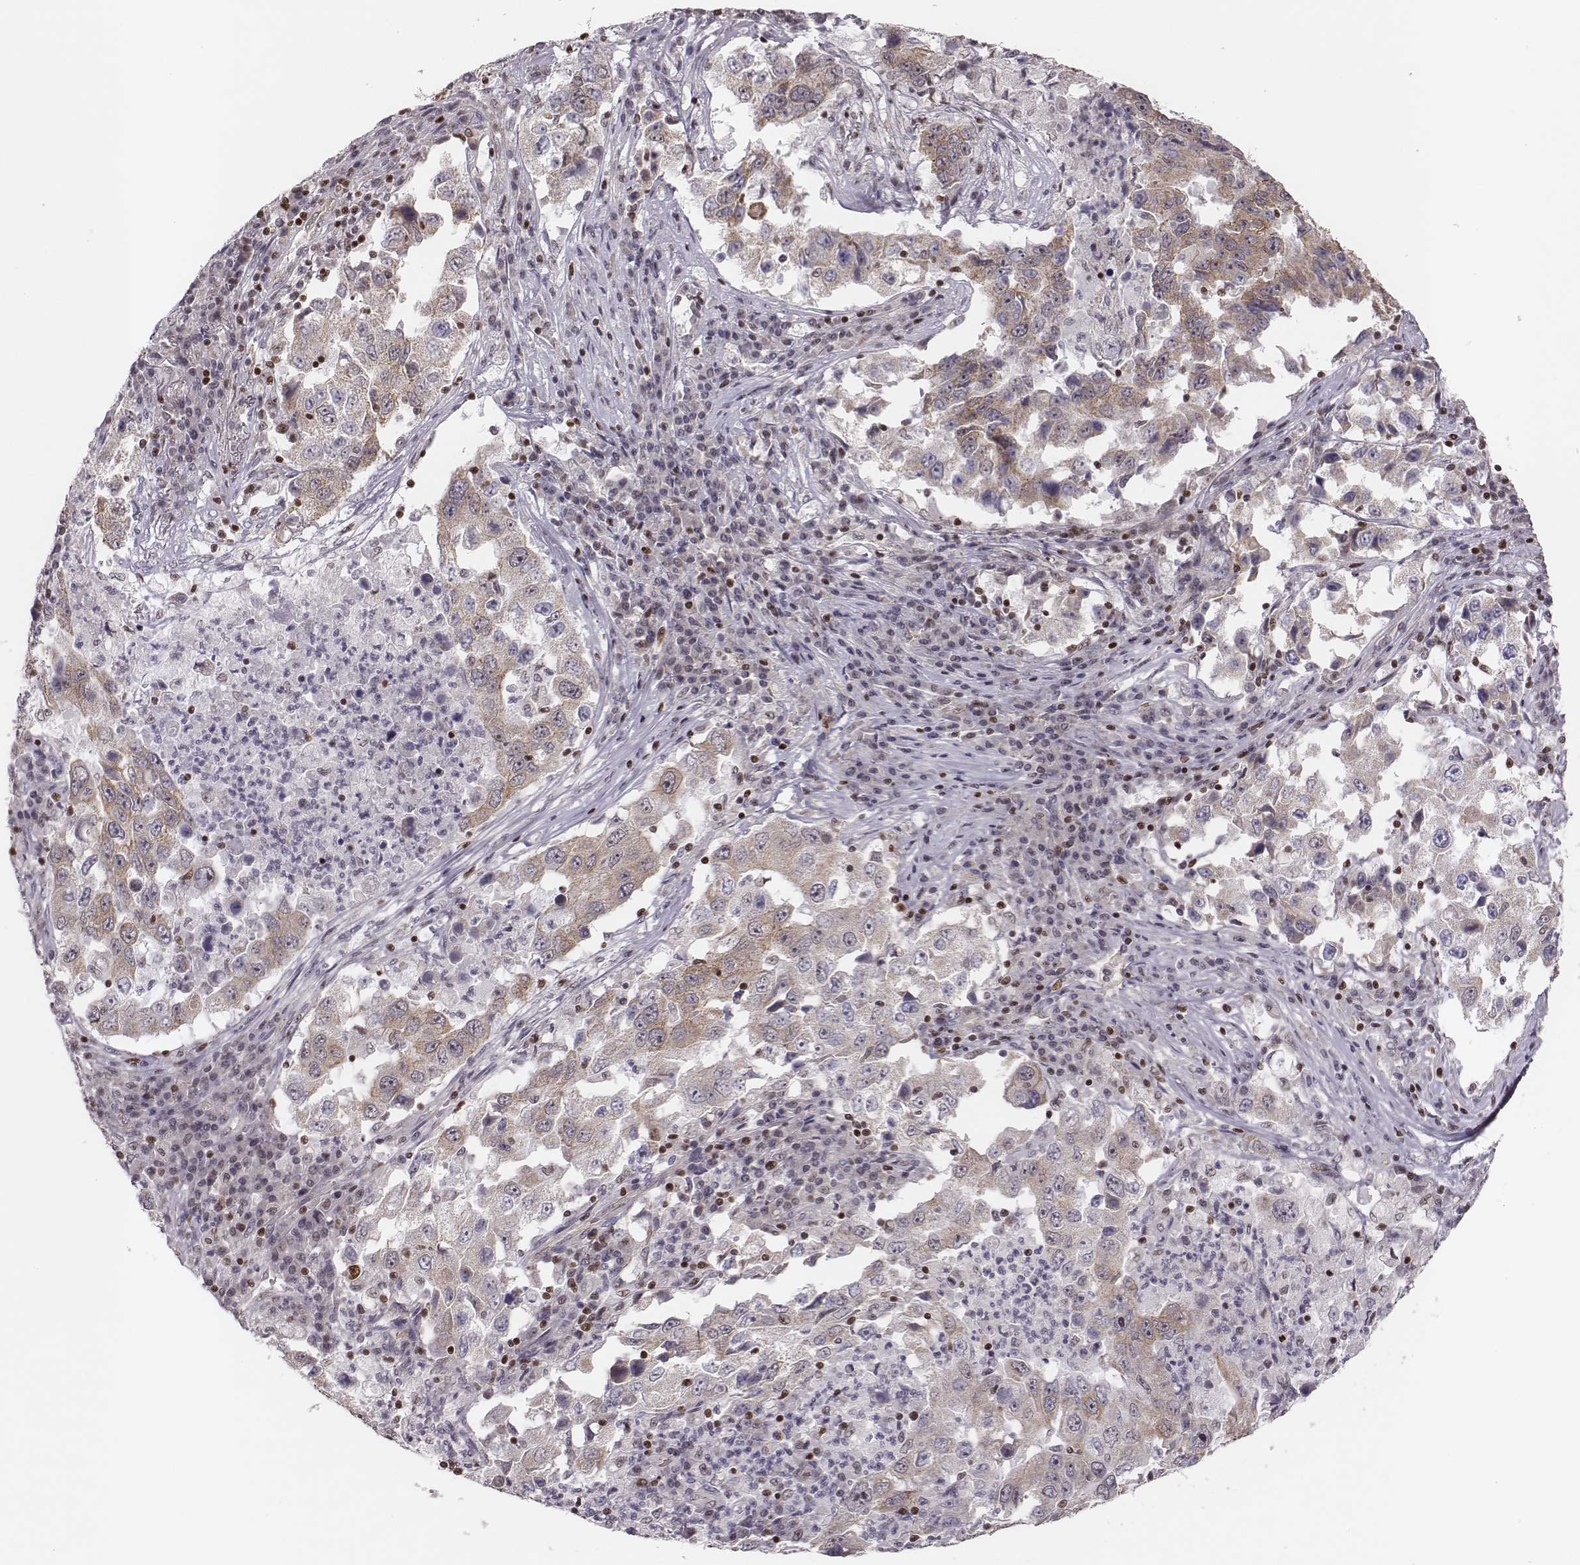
{"staining": {"intensity": "weak", "quantity": "<25%", "location": "cytoplasmic/membranous"}, "tissue": "lung cancer", "cell_type": "Tumor cells", "image_type": "cancer", "snomed": [{"axis": "morphology", "description": "Adenocarcinoma, NOS"}, {"axis": "topography", "description": "Lung"}], "caption": "High power microscopy histopathology image of an immunohistochemistry (IHC) micrograph of adenocarcinoma (lung), revealing no significant expression in tumor cells. (Stains: DAB (3,3'-diaminobenzidine) immunohistochemistry (IHC) with hematoxylin counter stain, Microscopy: brightfield microscopy at high magnification).", "gene": "WDR59", "patient": {"sex": "male", "age": 73}}